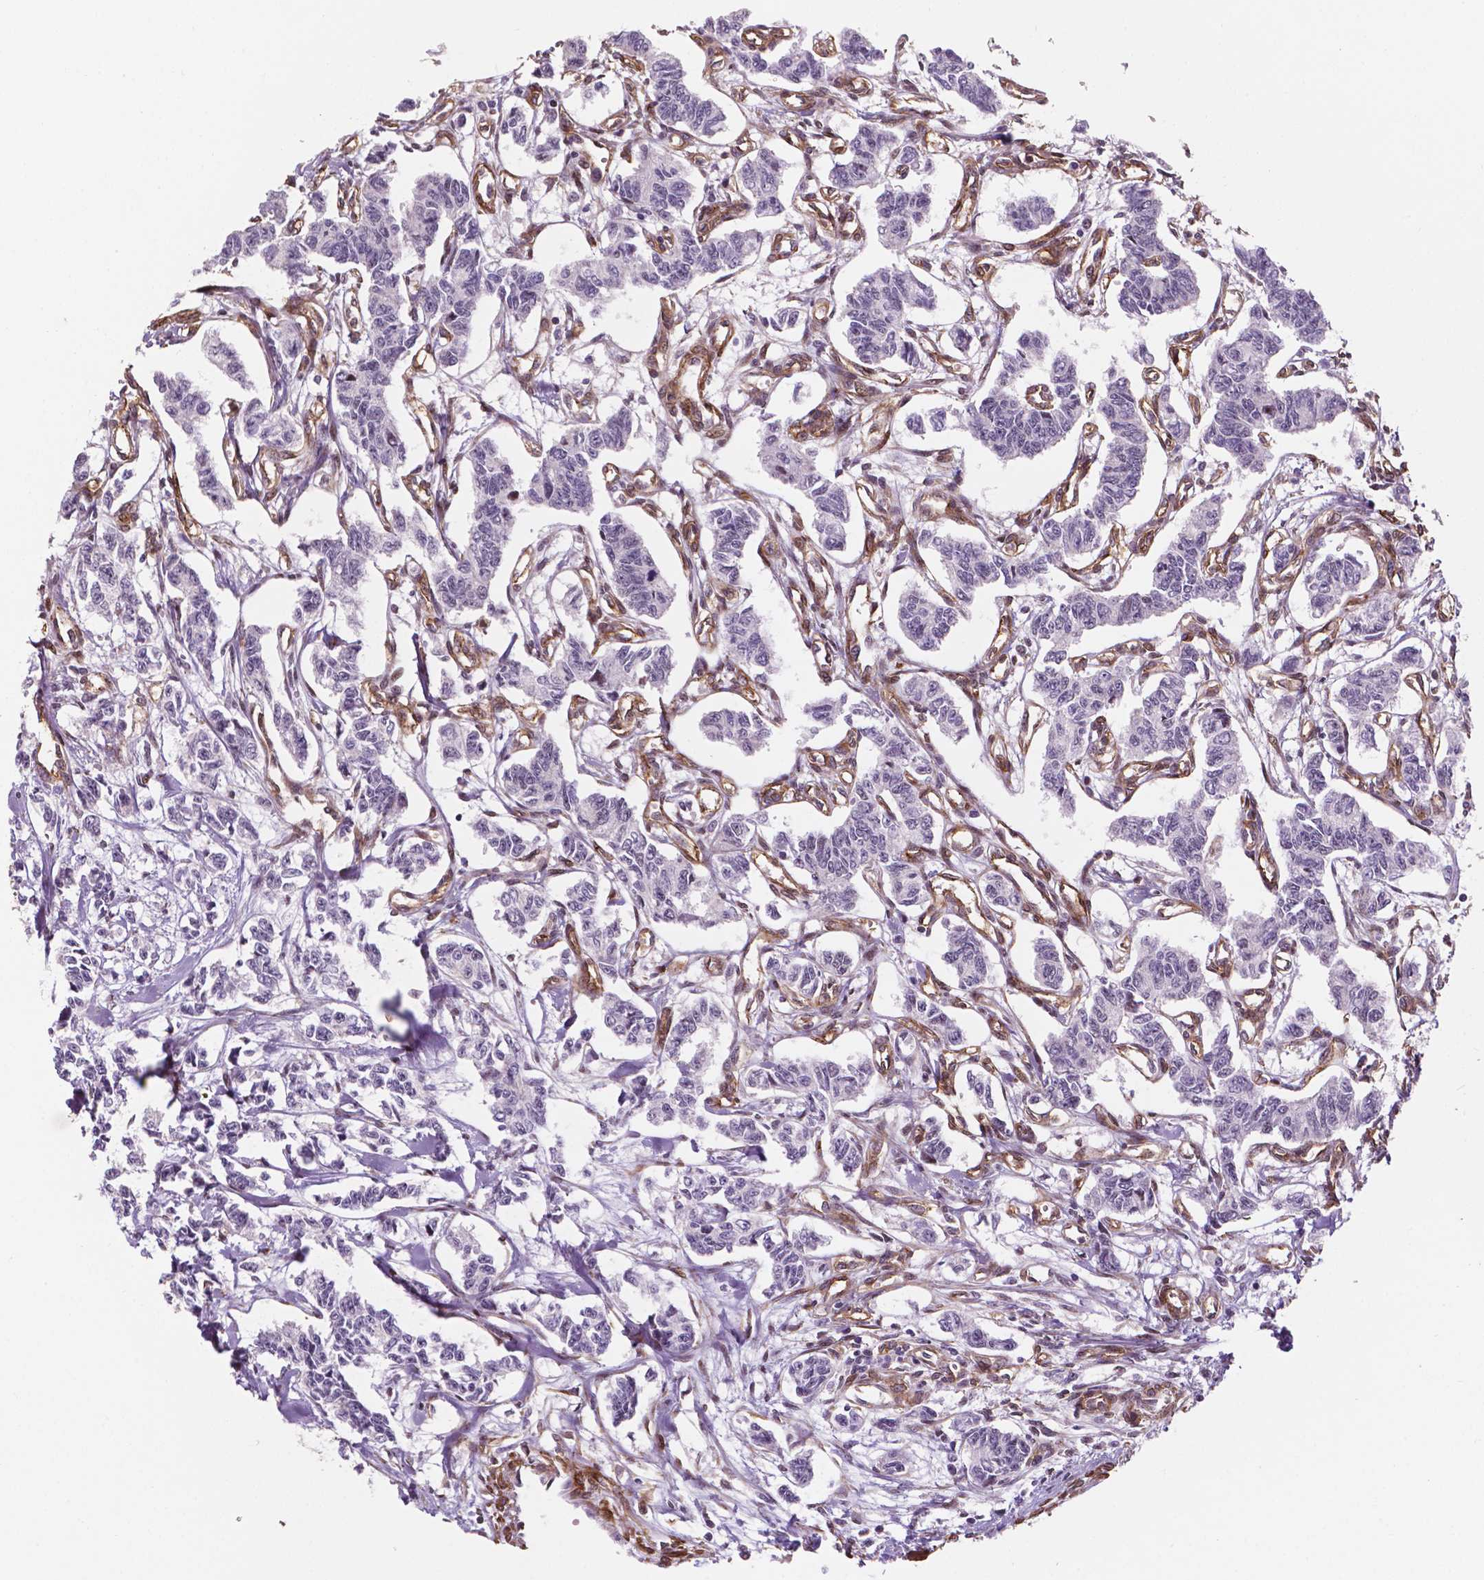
{"staining": {"intensity": "negative", "quantity": "none", "location": "none"}, "tissue": "carcinoid", "cell_type": "Tumor cells", "image_type": "cancer", "snomed": [{"axis": "morphology", "description": "Carcinoid, malignant, NOS"}, {"axis": "topography", "description": "Kidney"}], "caption": "Carcinoid (malignant) stained for a protein using immunohistochemistry reveals no positivity tumor cells.", "gene": "EGFL8", "patient": {"sex": "female", "age": 41}}